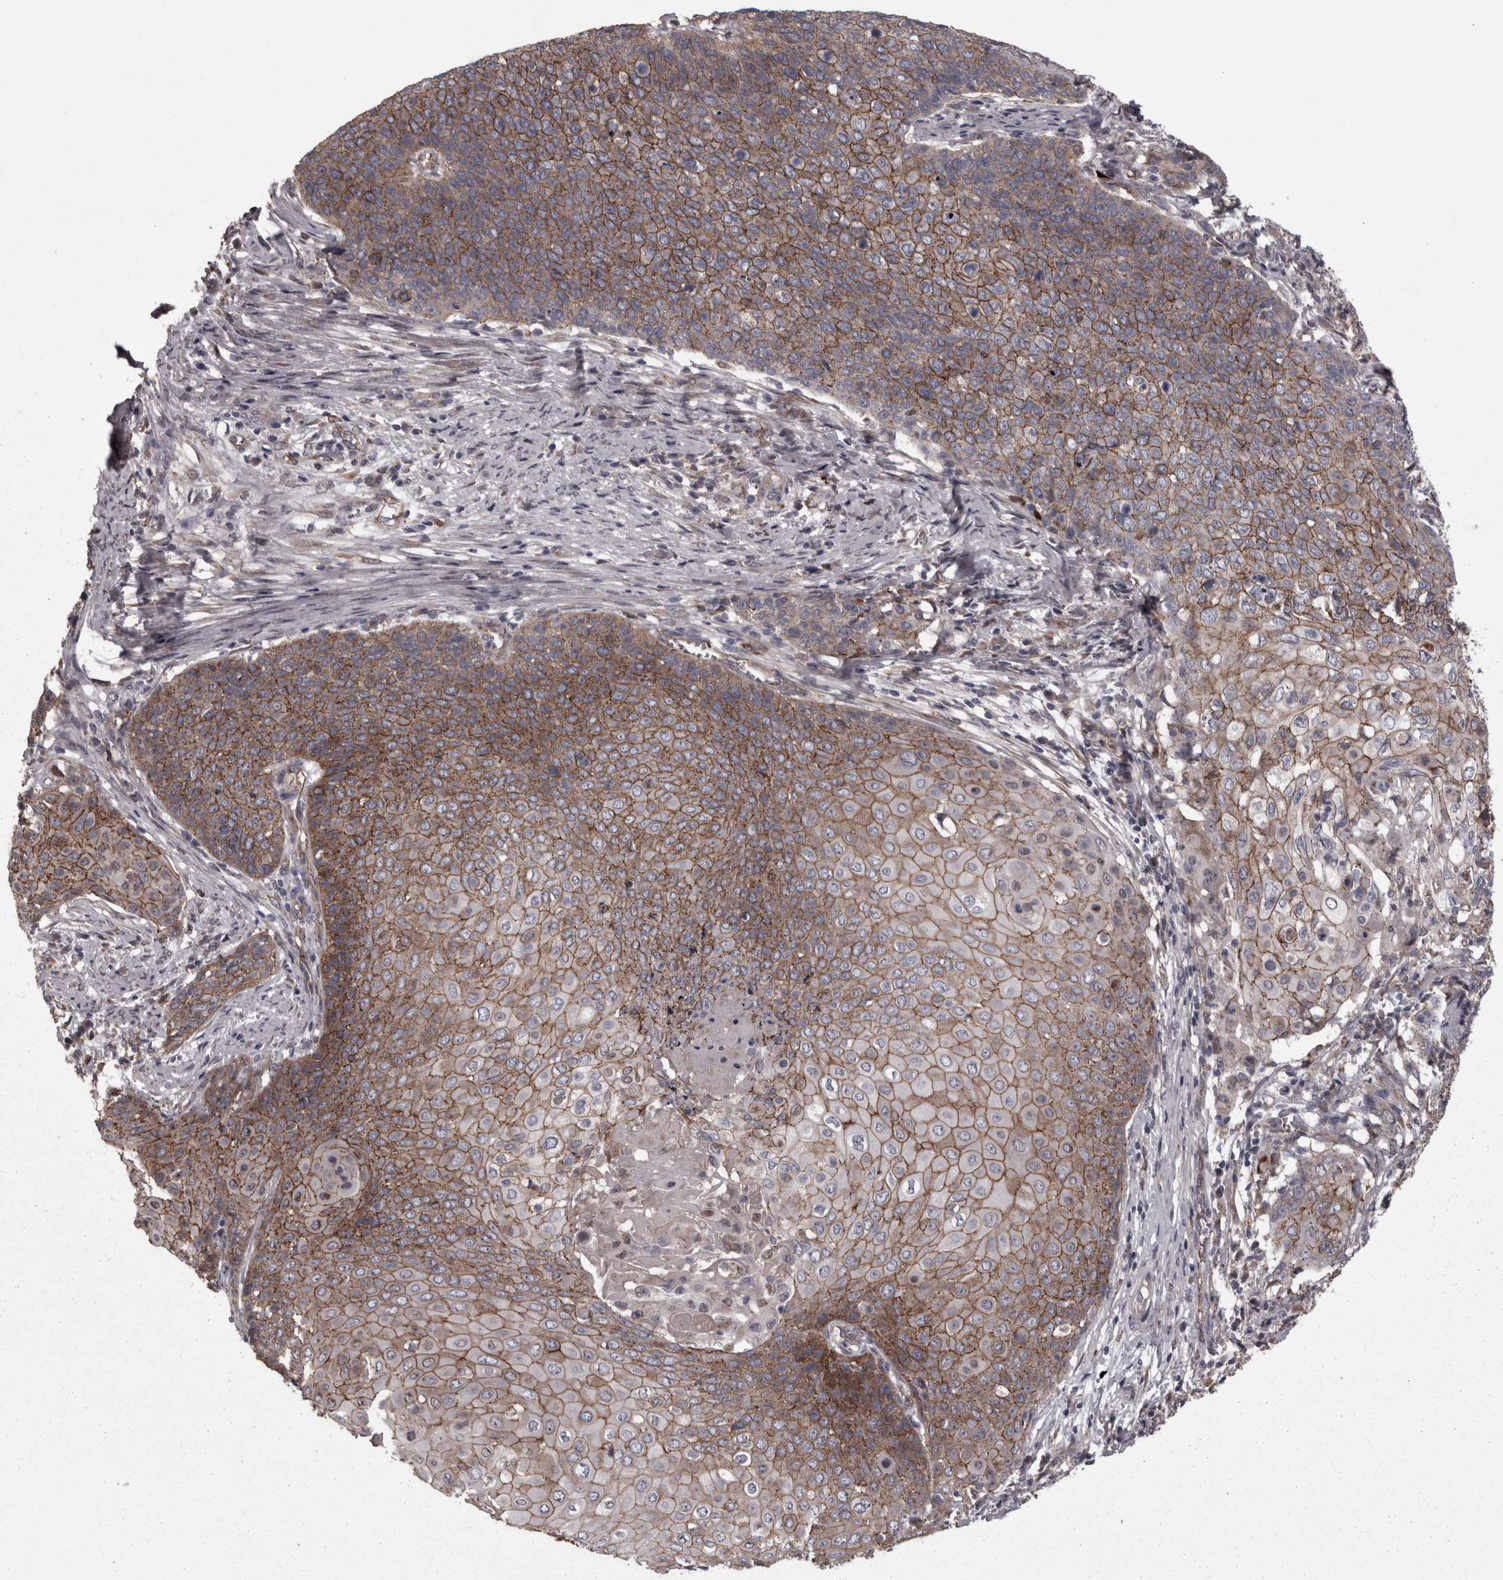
{"staining": {"intensity": "moderate", "quantity": ">75%", "location": "cytoplasmic/membranous"}, "tissue": "cervical cancer", "cell_type": "Tumor cells", "image_type": "cancer", "snomed": [{"axis": "morphology", "description": "Squamous cell carcinoma, NOS"}, {"axis": "topography", "description": "Cervix"}], "caption": "Cervical squamous cell carcinoma stained for a protein shows moderate cytoplasmic/membranous positivity in tumor cells.", "gene": "PCDH17", "patient": {"sex": "female", "age": 39}}